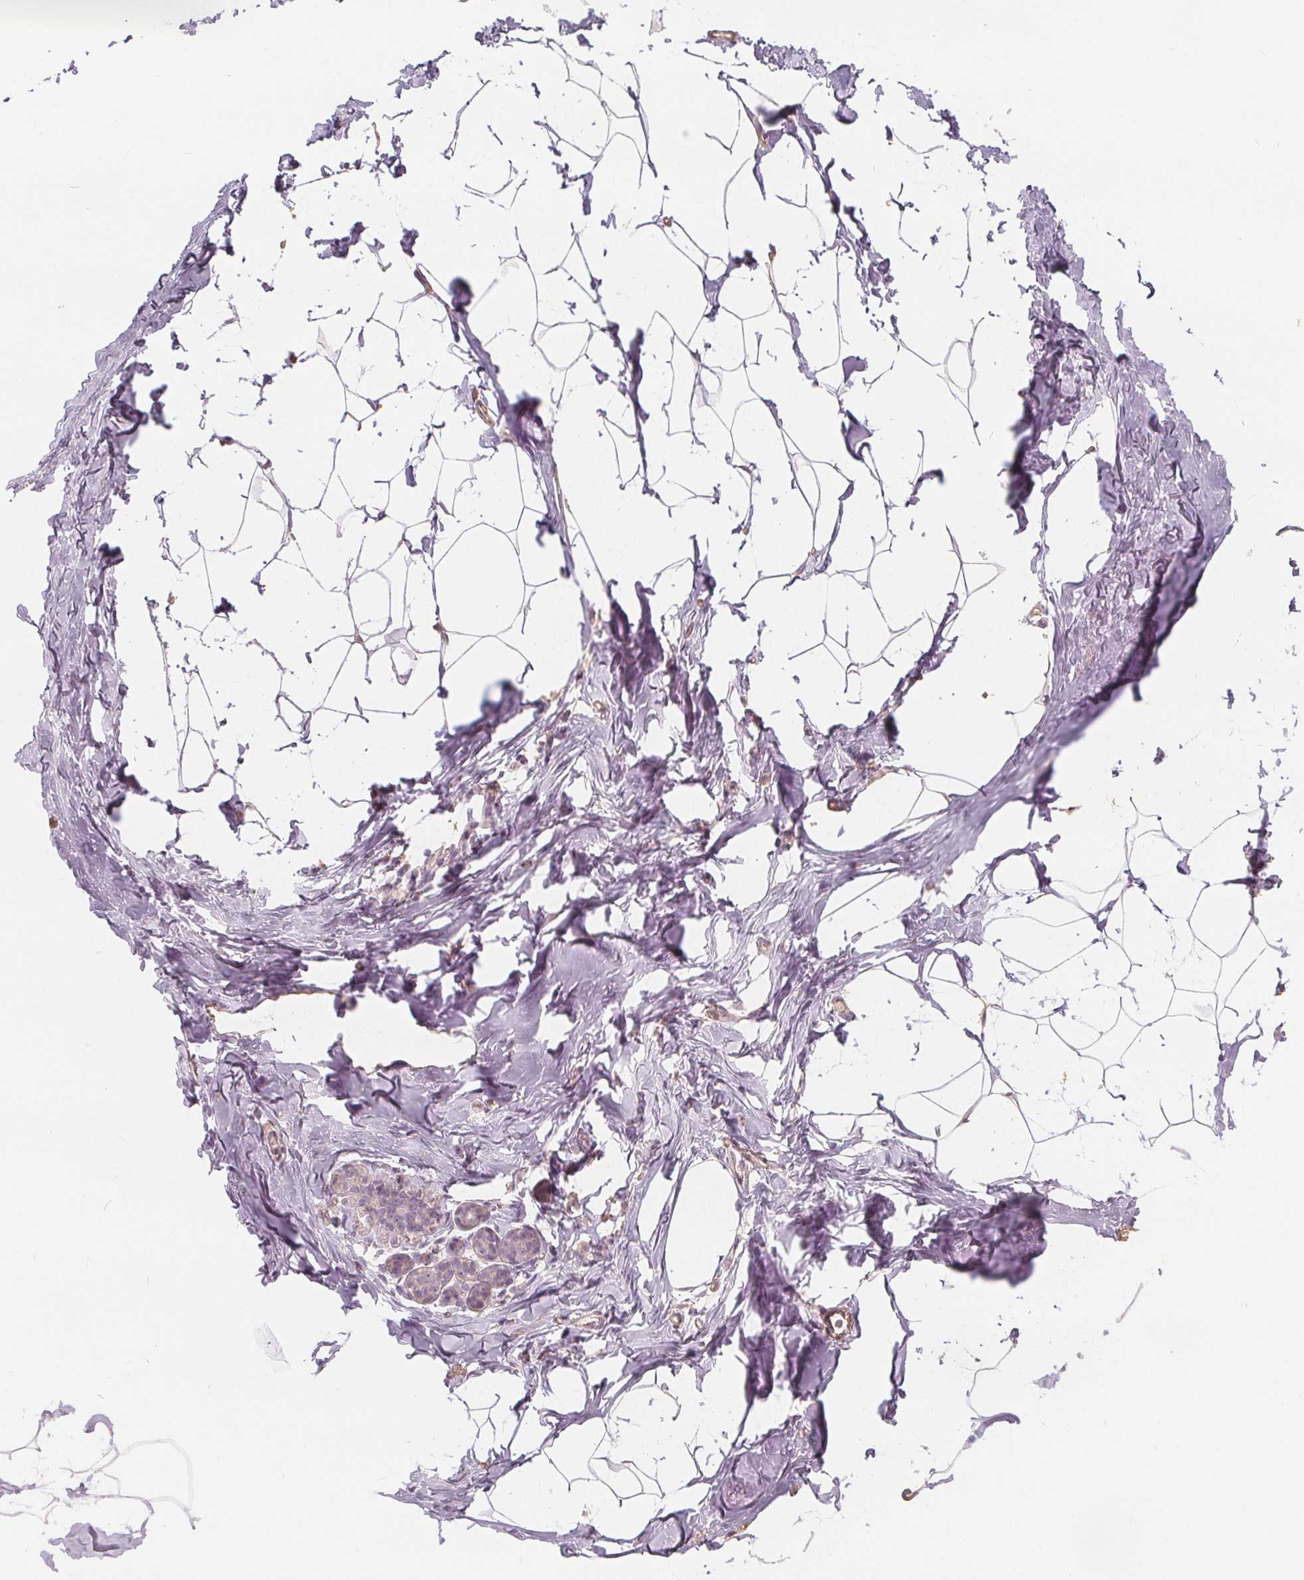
{"staining": {"intensity": "weak", "quantity": "<25%", "location": "cytoplasmic/membranous"}, "tissue": "breast", "cell_type": "Adipocytes", "image_type": "normal", "snomed": [{"axis": "morphology", "description": "Normal tissue, NOS"}, {"axis": "topography", "description": "Breast"}], "caption": "Protein analysis of unremarkable breast displays no significant expression in adipocytes.", "gene": "DRC3", "patient": {"sex": "female", "age": 32}}